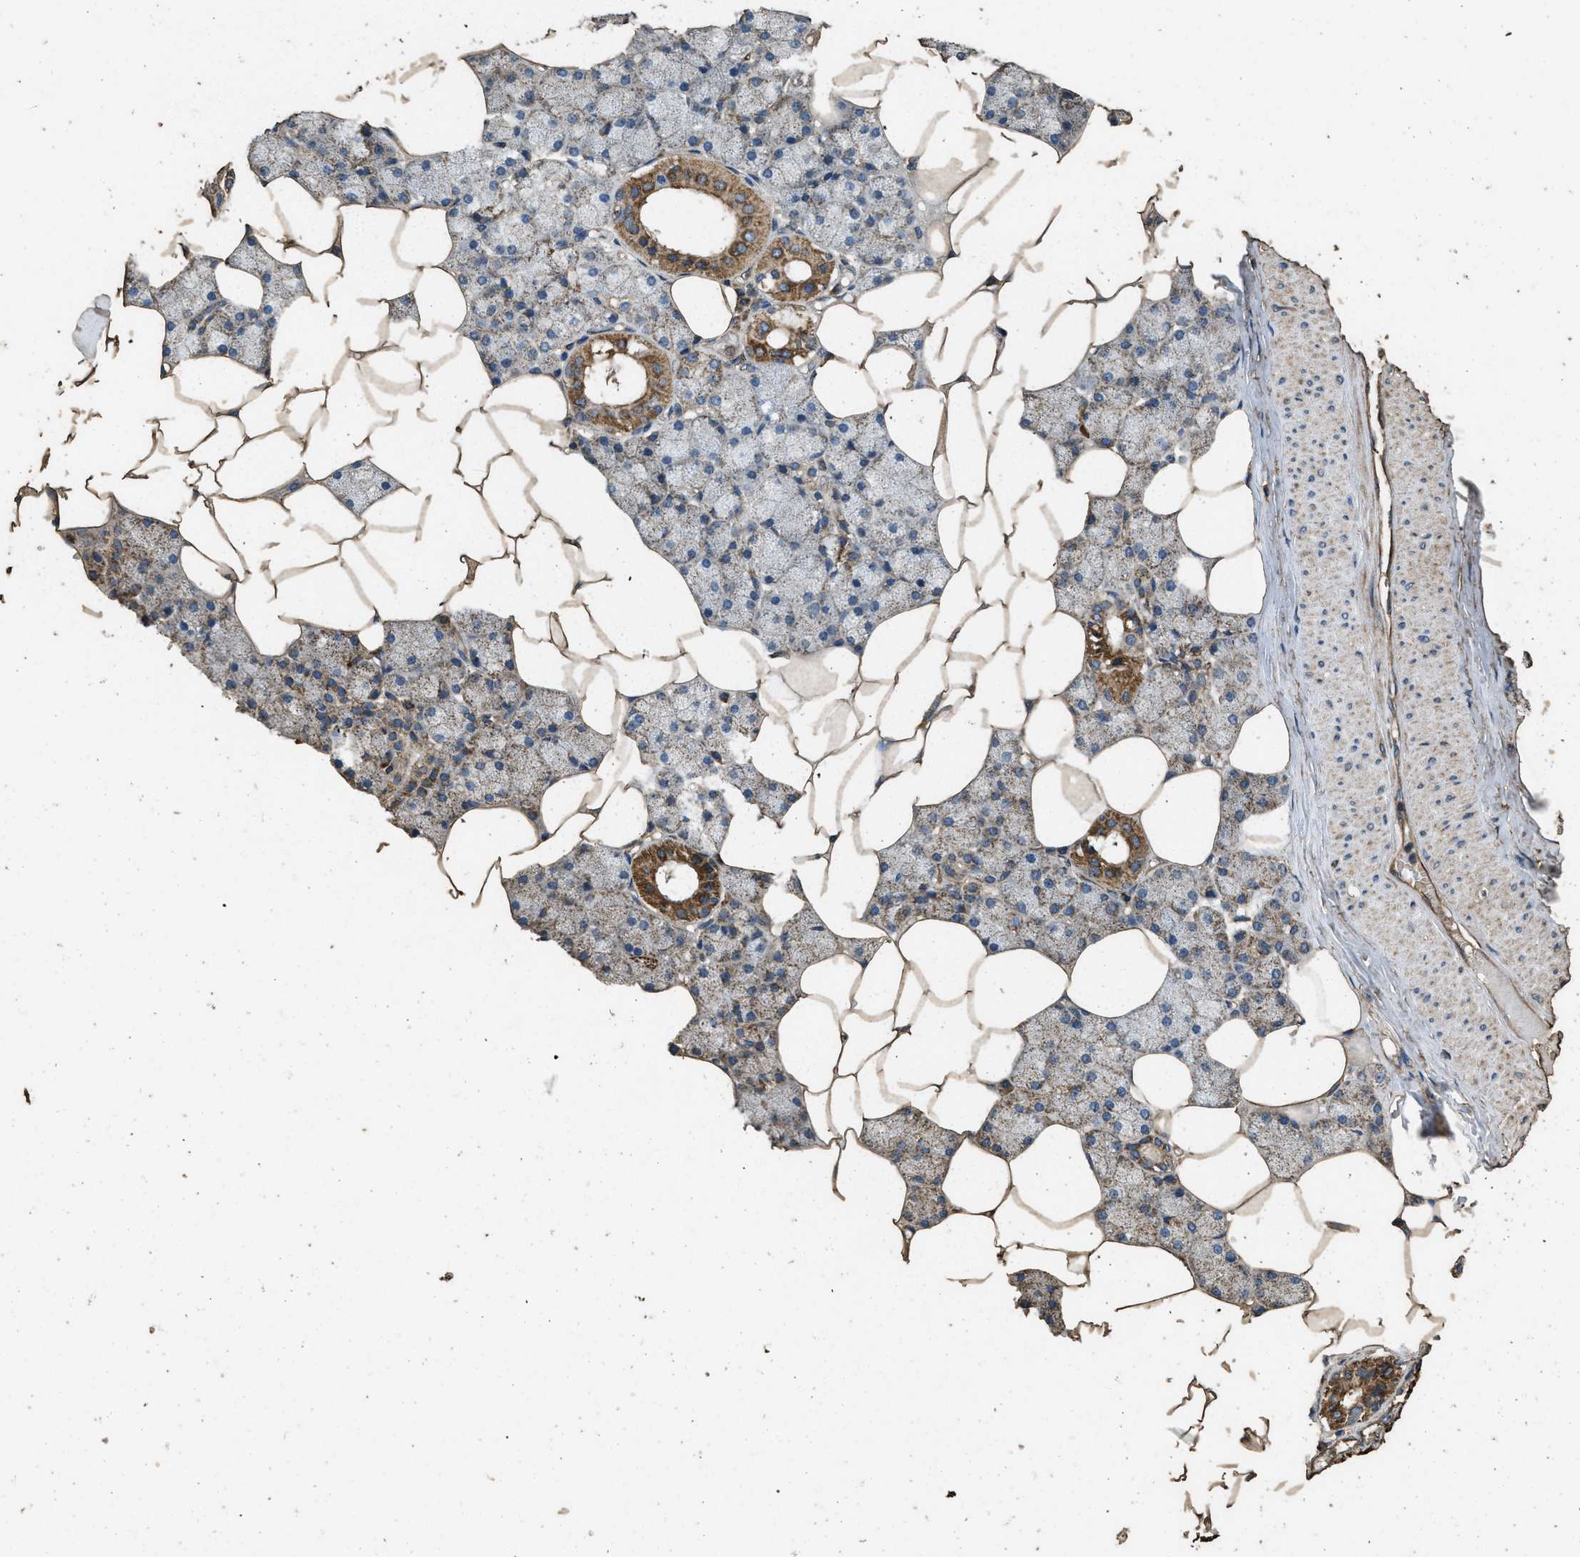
{"staining": {"intensity": "moderate", "quantity": ">75%", "location": "cytoplasmic/membranous"}, "tissue": "salivary gland", "cell_type": "Glandular cells", "image_type": "normal", "snomed": [{"axis": "morphology", "description": "Normal tissue, NOS"}, {"axis": "topography", "description": "Salivary gland"}], "caption": "Unremarkable salivary gland exhibits moderate cytoplasmic/membranous staining in about >75% of glandular cells, visualized by immunohistochemistry.", "gene": "CYRIA", "patient": {"sex": "male", "age": 62}}